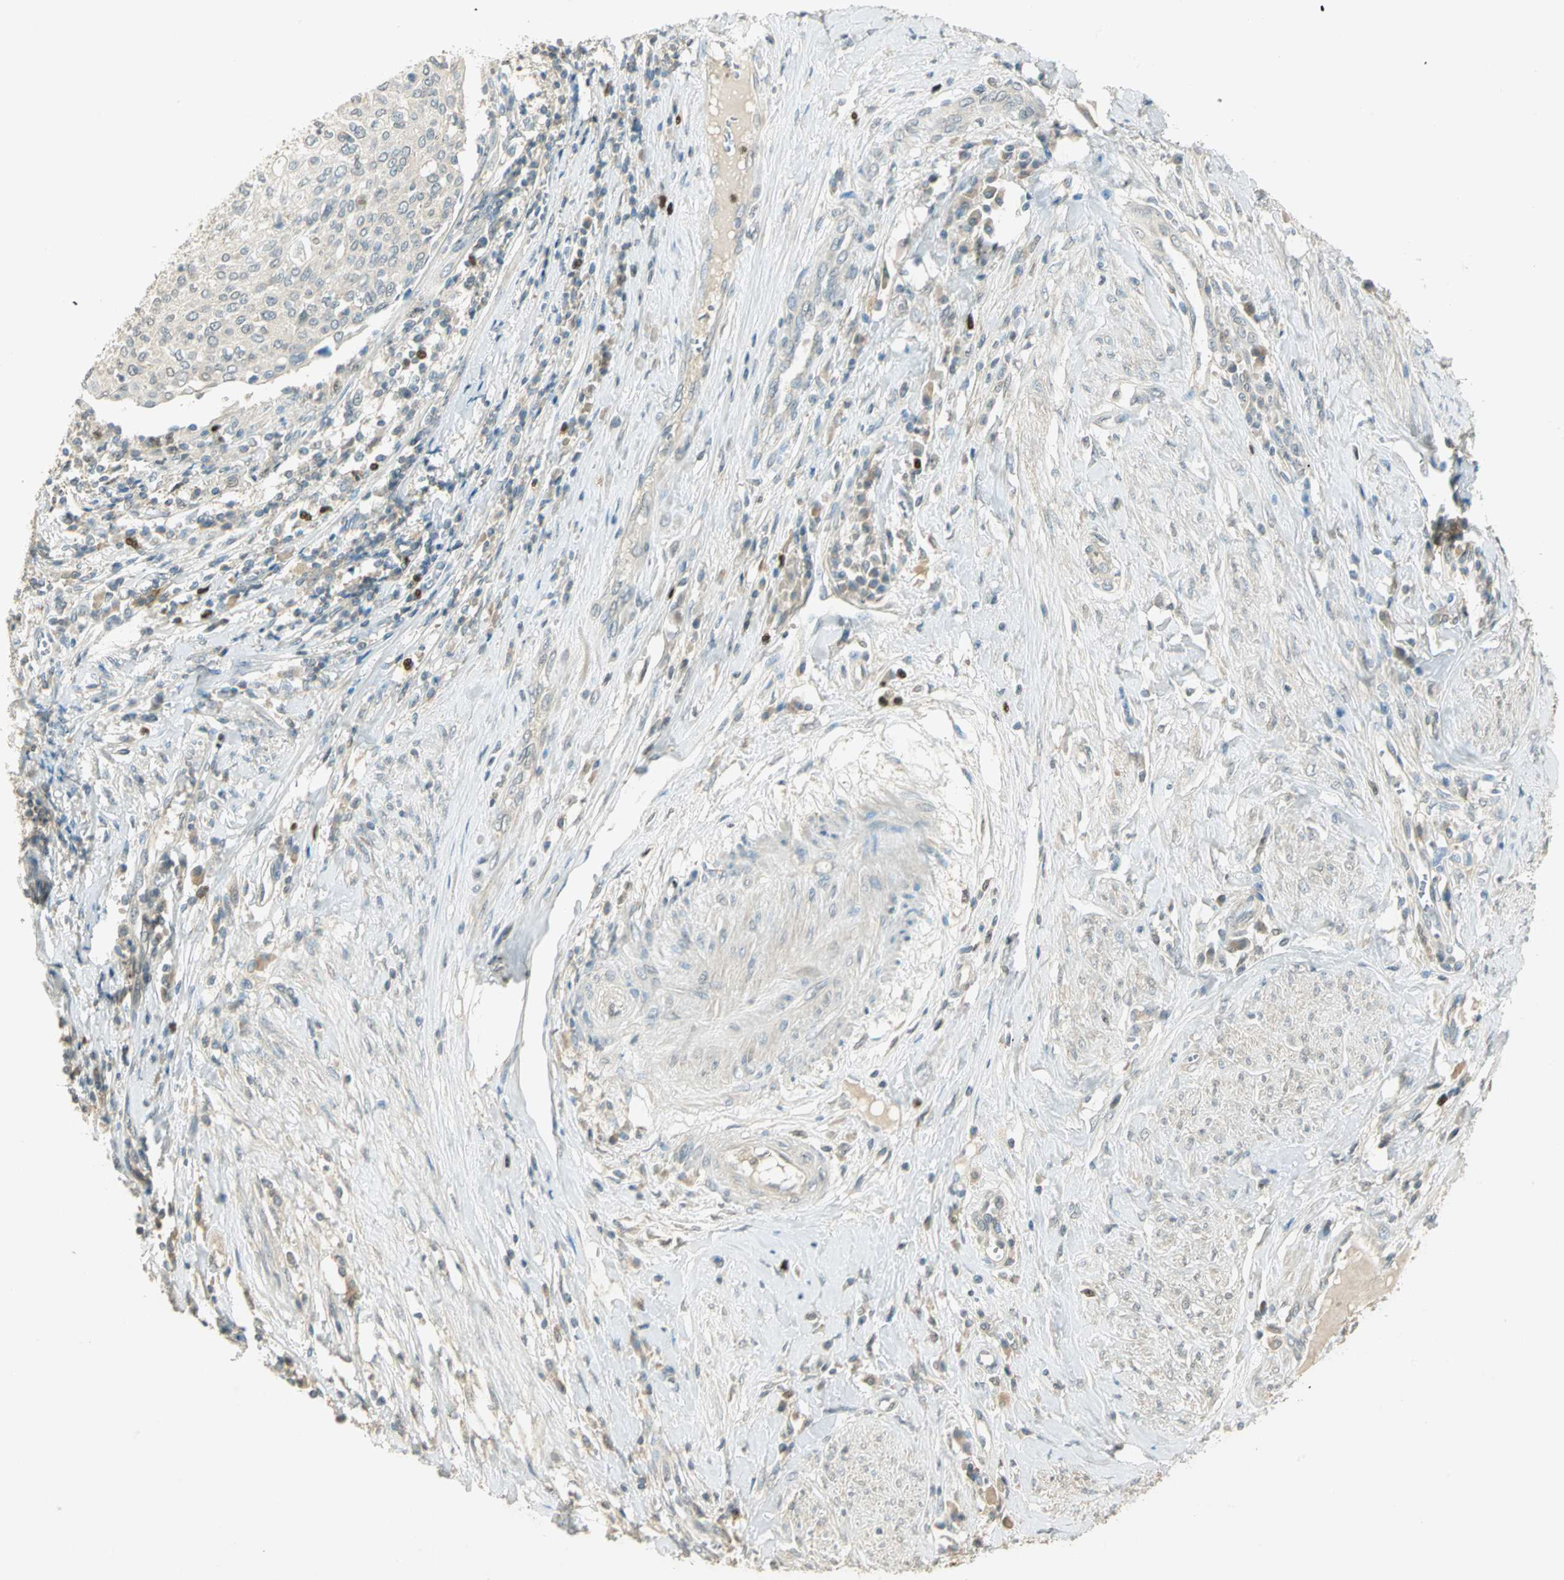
{"staining": {"intensity": "weak", "quantity": "<25%", "location": "cytoplasmic/membranous,nuclear"}, "tissue": "cervical cancer", "cell_type": "Tumor cells", "image_type": "cancer", "snomed": [{"axis": "morphology", "description": "Squamous cell carcinoma, NOS"}, {"axis": "topography", "description": "Cervix"}], "caption": "This photomicrograph is of cervical cancer (squamous cell carcinoma) stained with IHC to label a protein in brown with the nuclei are counter-stained blue. There is no staining in tumor cells.", "gene": "BIRC2", "patient": {"sex": "female", "age": 40}}